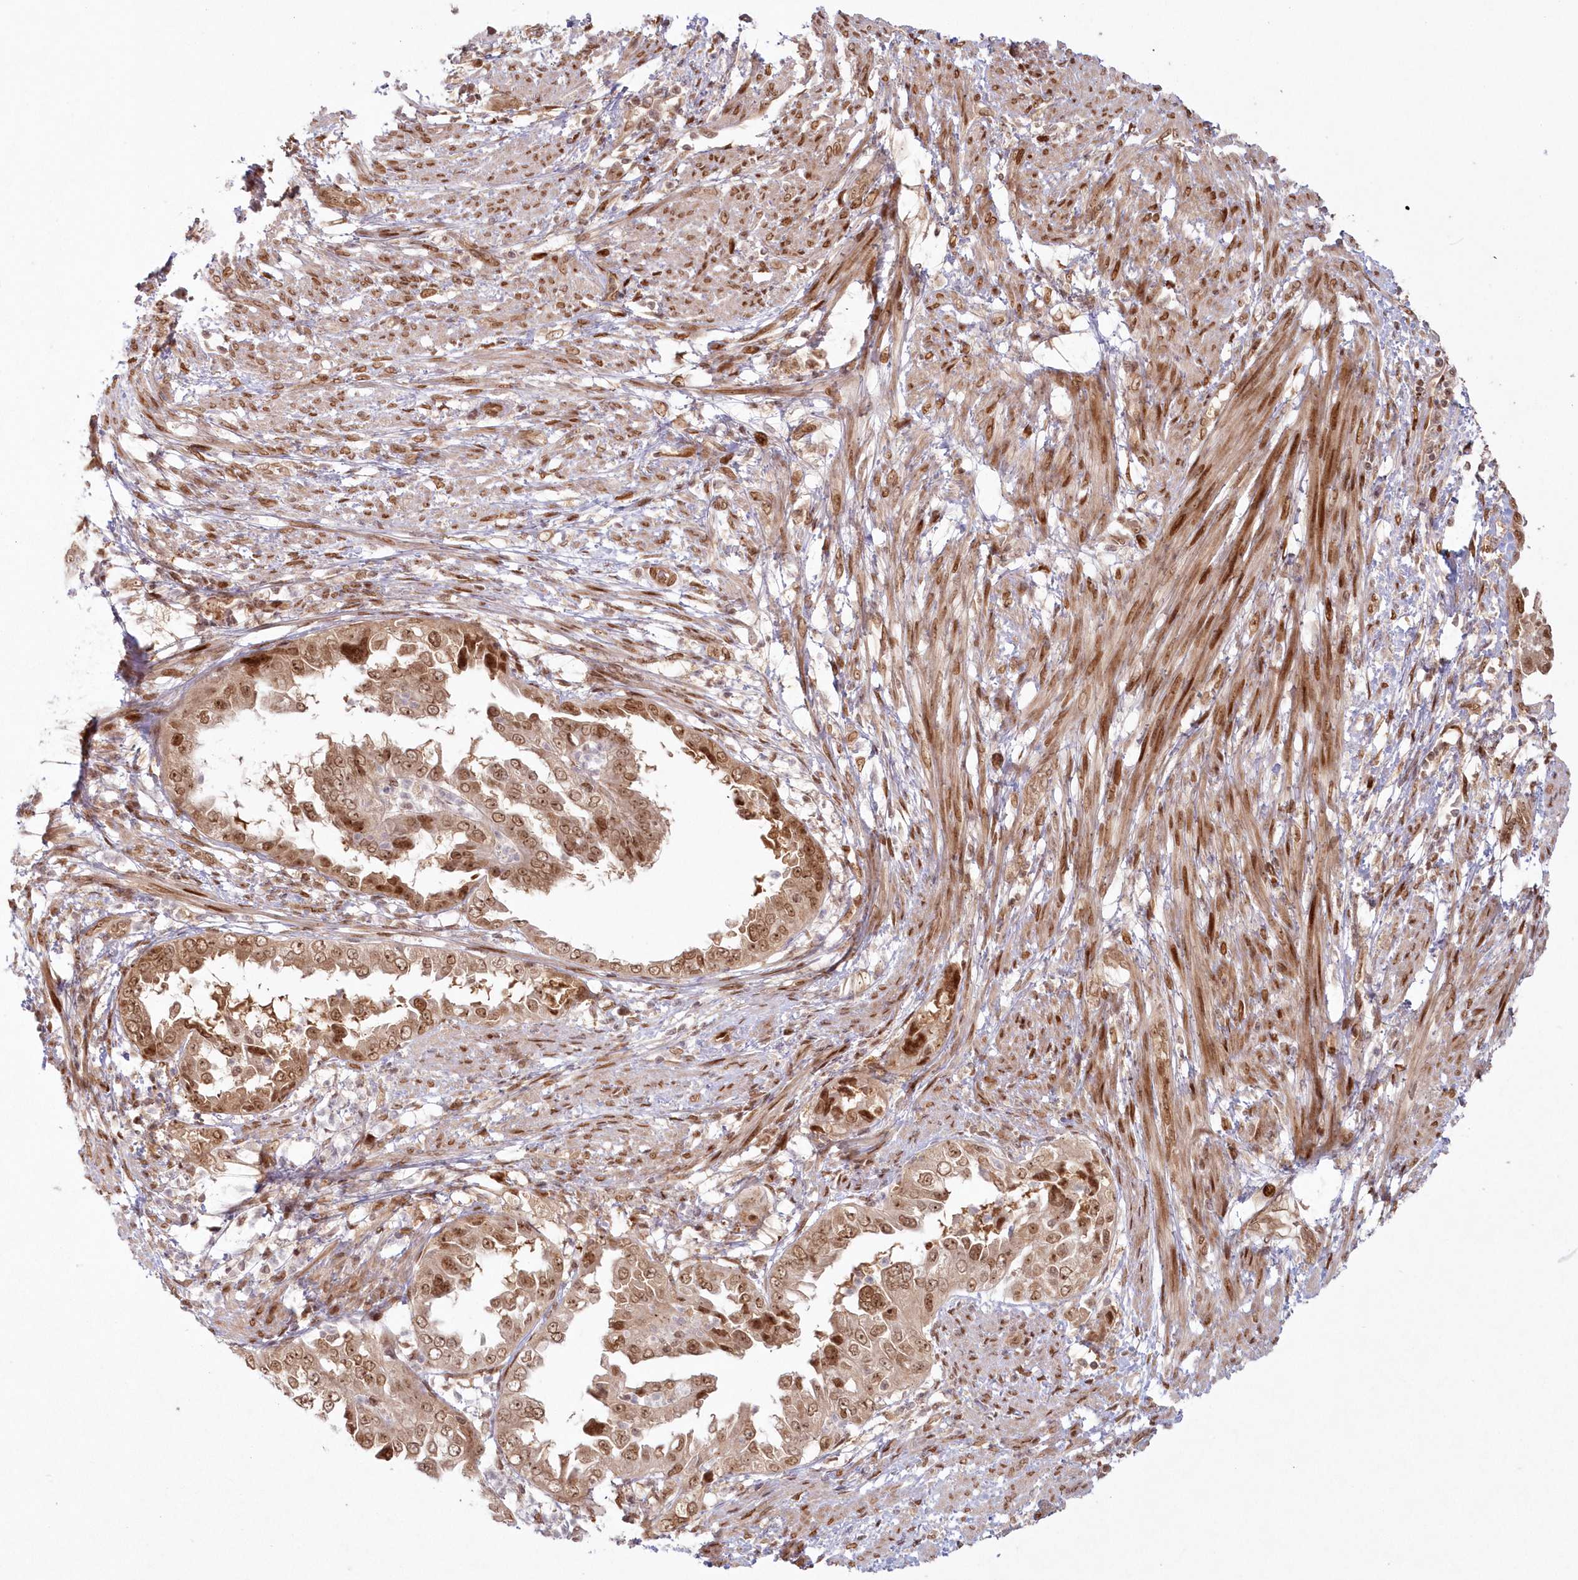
{"staining": {"intensity": "moderate", "quantity": ">75%", "location": "cytoplasmic/membranous,nuclear"}, "tissue": "endometrial cancer", "cell_type": "Tumor cells", "image_type": "cancer", "snomed": [{"axis": "morphology", "description": "Adenocarcinoma, NOS"}, {"axis": "topography", "description": "Endometrium"}], "caption": "Protein expression analysis of human adenocarcinoma (endometrial) reveals moderate cytoplasmic/membranous and nuclear staining in about >75% of tumor cells.", "gene": "TOGARAM2", "patient": {"sex": "female", "age": 85}}